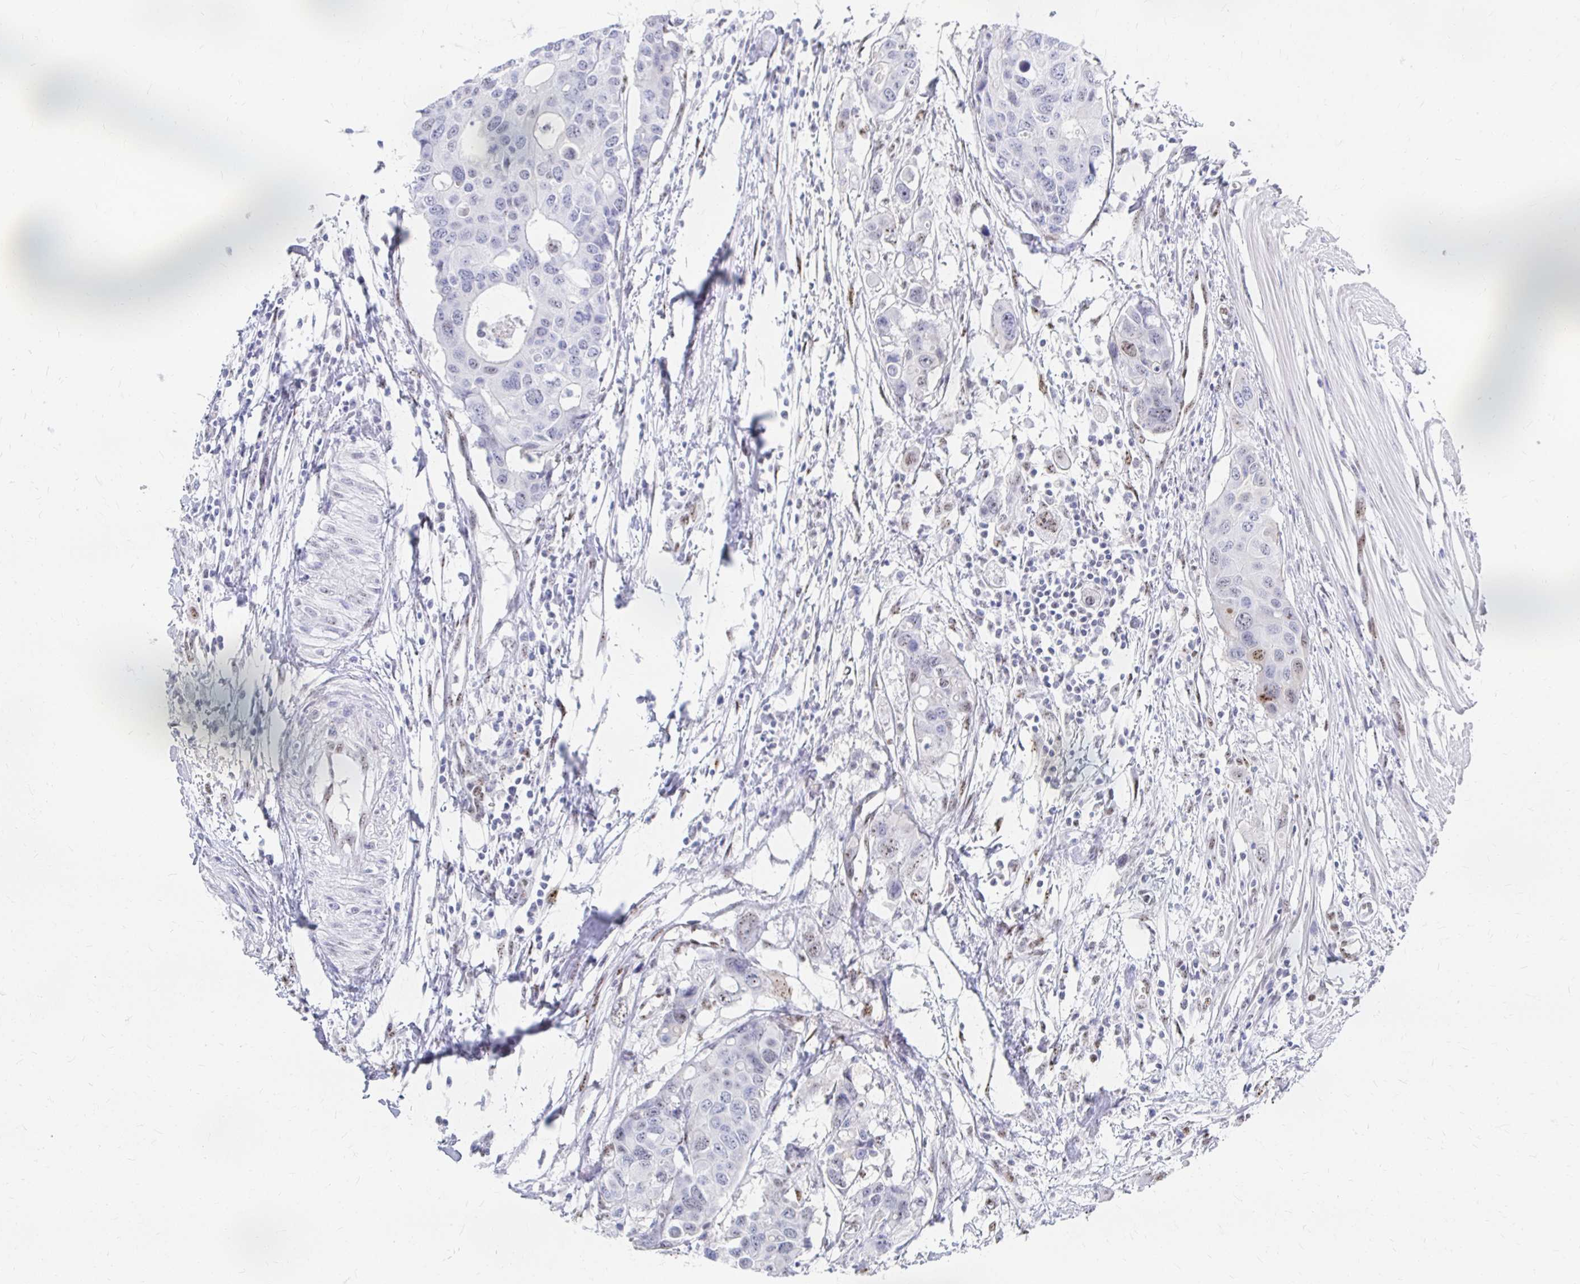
{"staining": {"intensity": "negative", "quantity": "none", "location": "none"}, "tissue": "colorectal cancer", "cell_type": "Tumor cells", "image_type": "cancer", "snomed": [{"axis": "morphology", "description": "Adenocarcinoma, NOS"}, {"axis": "topography", "description": "Colon"}], "caption": "A high-resolution histopathology image shows immunohistochemistry staining of adenocarcinoma (colorectal), which exhibits no significant positivity in tumor cells.", "gene": "CLIC3", "patient": {"sex": "male", "age": 77}}